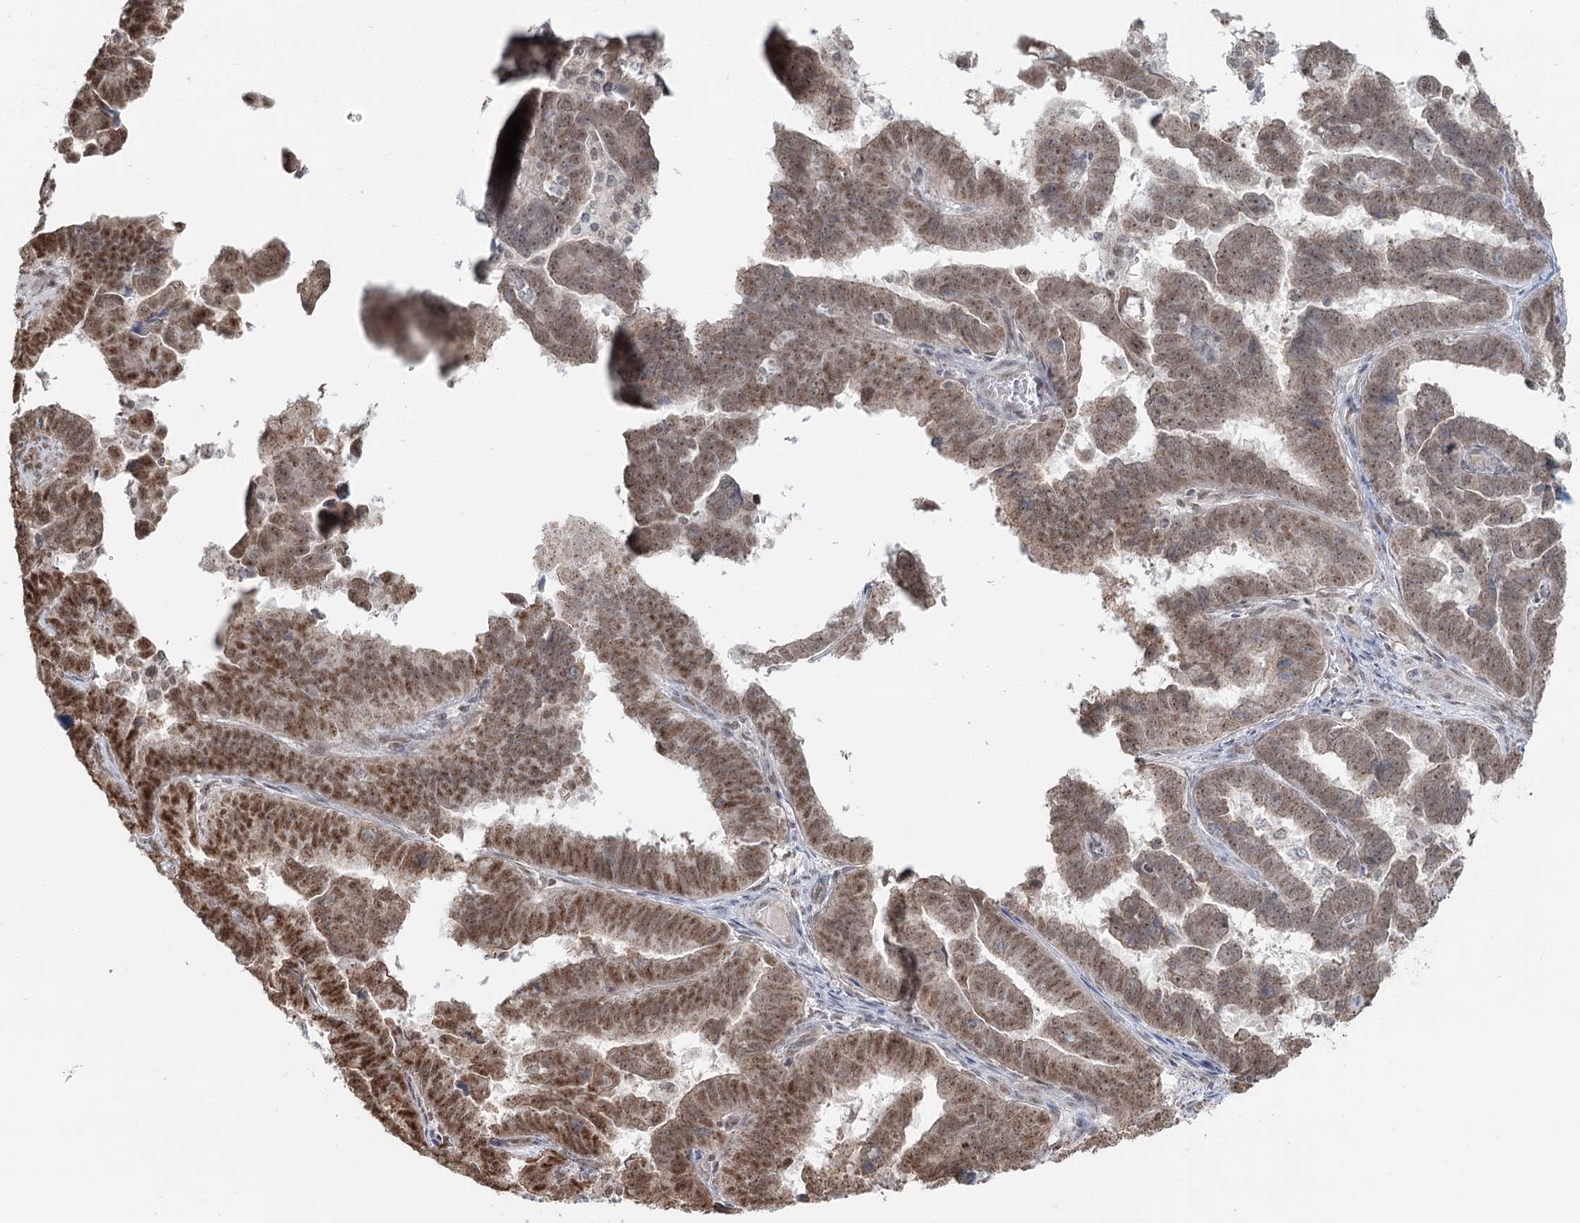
{"staining": {"intensity": "moderate", "quantity": ">75%", "location": "nuclear"}, "tissue": "endometrial cancer", "cell_type": "Tumor cells", "image_type": "cancer", "snomed": [{"axis": "morphology", "description": "Adenocarcinoma, NOS"}, {"axis": "topography", "description": "Endometrium"}], "caption": "Brown immunohistochemical staining in endometrial cancer (adenocarcinoma) demonstrates moderate nuclear staining in approximately >75% of tumor cells.", "gene": "GPALPP1", "patient": {"sex": "female", "age": 75}}